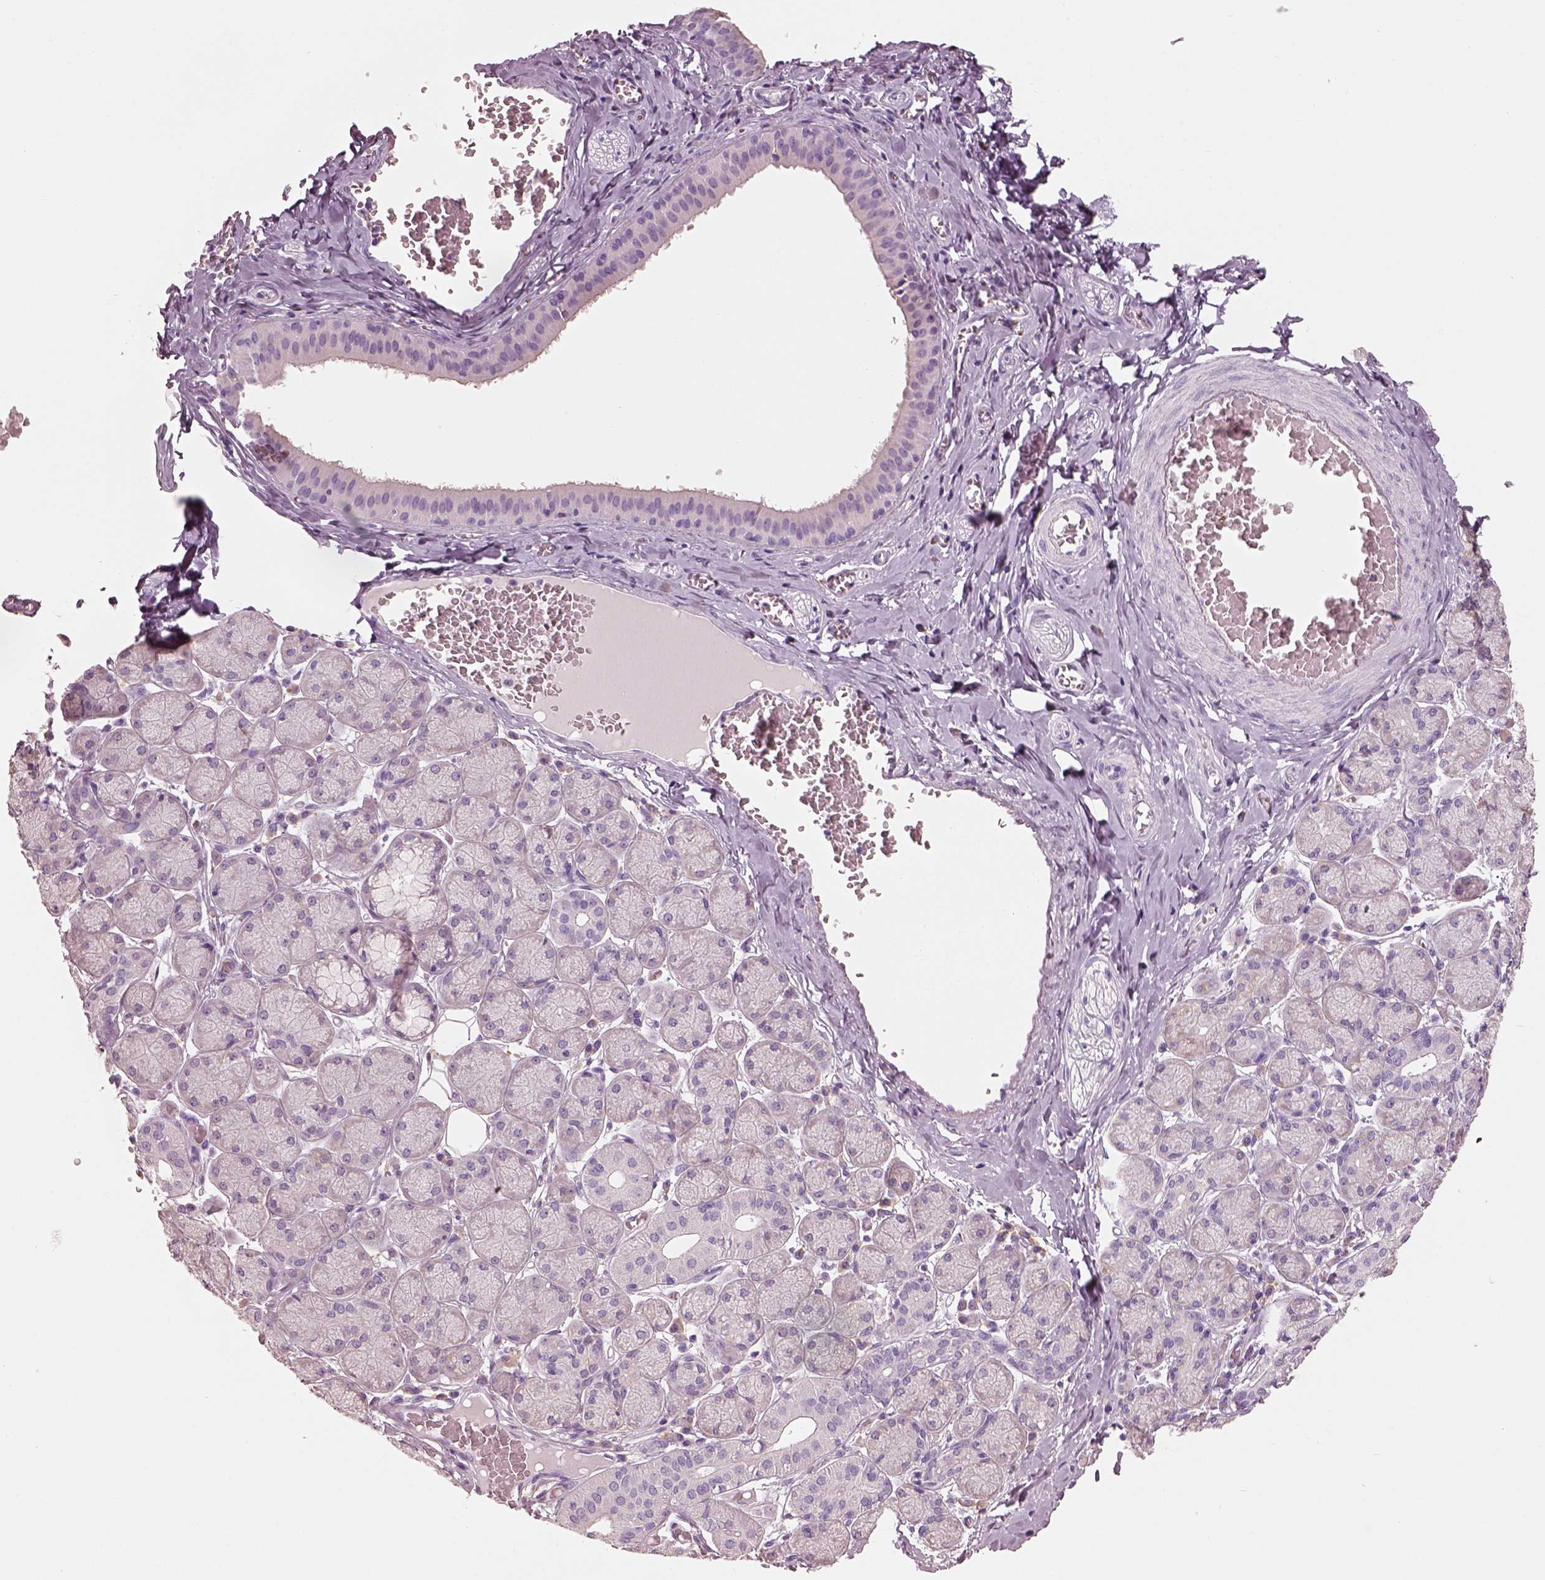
{"staining": {"intensity": "negative", "quantity": "none", "location": "none"}, "tissue": "salivary gland", "cell_type": "Glandular cells", "image_type": "normal", "snomed": [{"axis": "morphology", "description": "Normal tissue, NOS"}, {"axis": "topography", "description": "Salivary gland"}, {"axis": "topography", "description": "Peripheral nerve tissue"}], "caption": "Immunohistochemistry (IHC) image of unremarkable salivary gland: salivary gland stained with DAB demonstrates no significant protein staining in glandular cells. (DAB IHC, high magnification).", "gene": "PNOC", "patient": {"sex": "female", "age": 24}}